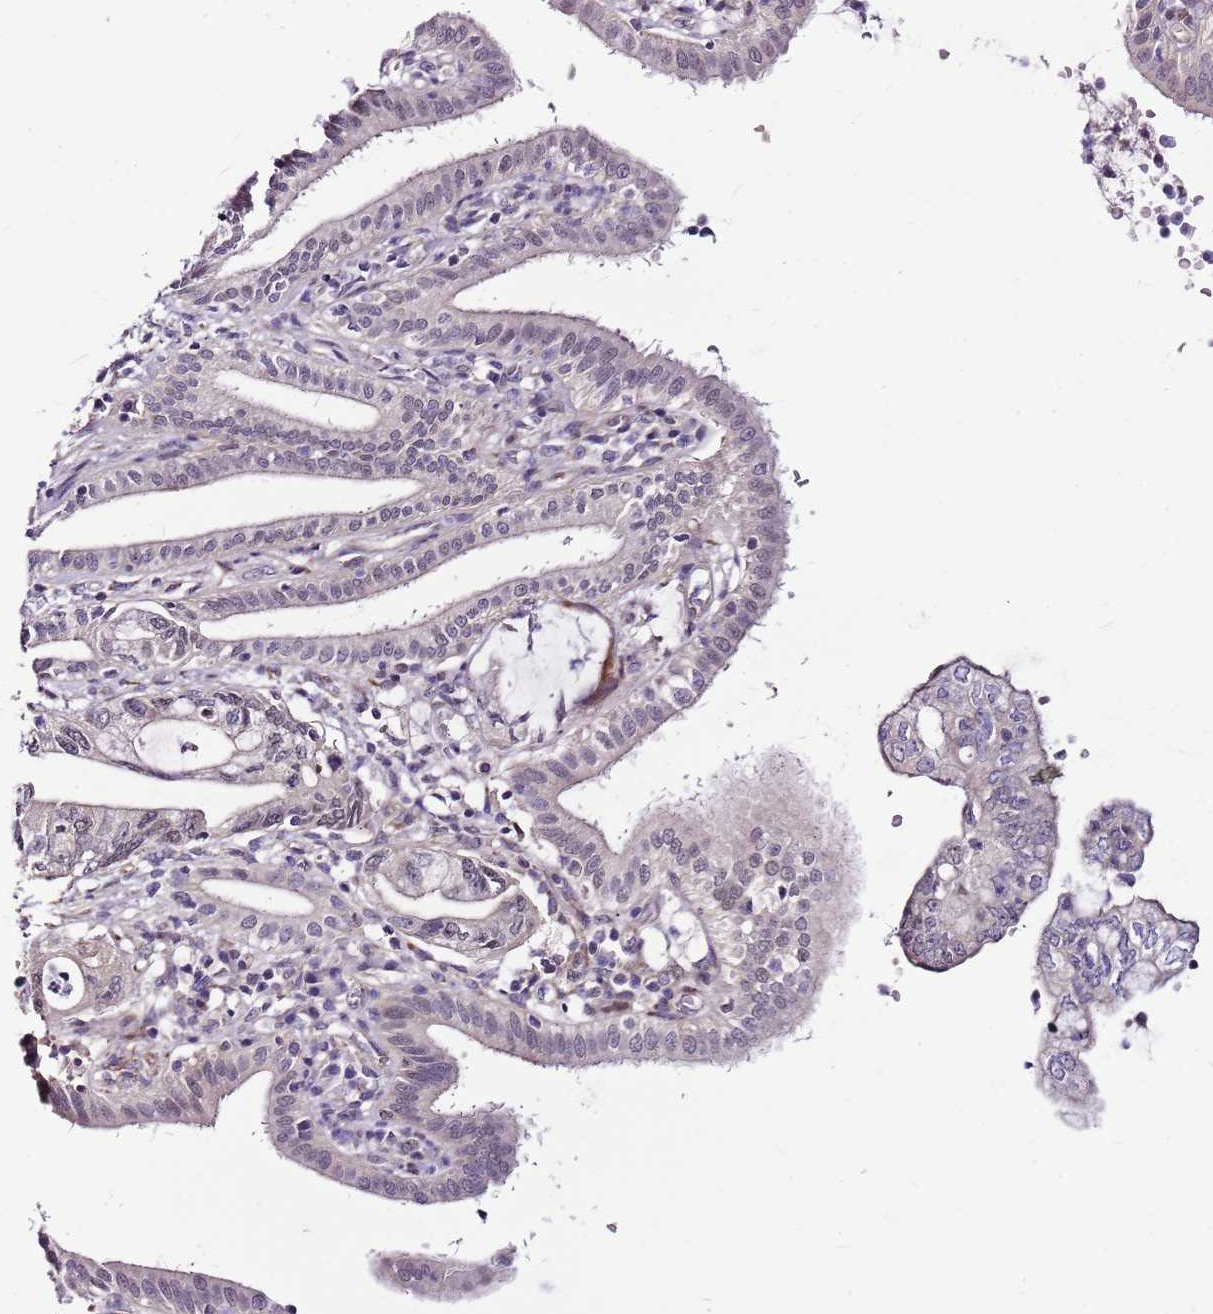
{"staining": {"intensity": "negative", "quantity": "none", "location": "none"}, "tissue": "pancreatic cancer", "cell_type": "Tumor cells", "image_type": "cancer", "snomed": [{"axis": "morphology", "description": "Adenocarcinoma, NOS"}, {"axis": "topography", "description": "Pancreas"}], "caption": "This image is of pancreatic adenocarcinoma stained with IHC to label a protein in brown with the nuclei are counter-stained blue. There is no expression in tumor cells. (Immunohistochemistry (ihc), brightfield microscopy, high magnification).", "gene": "POLE3", "patient": {"sex": "female", "age": 73}}